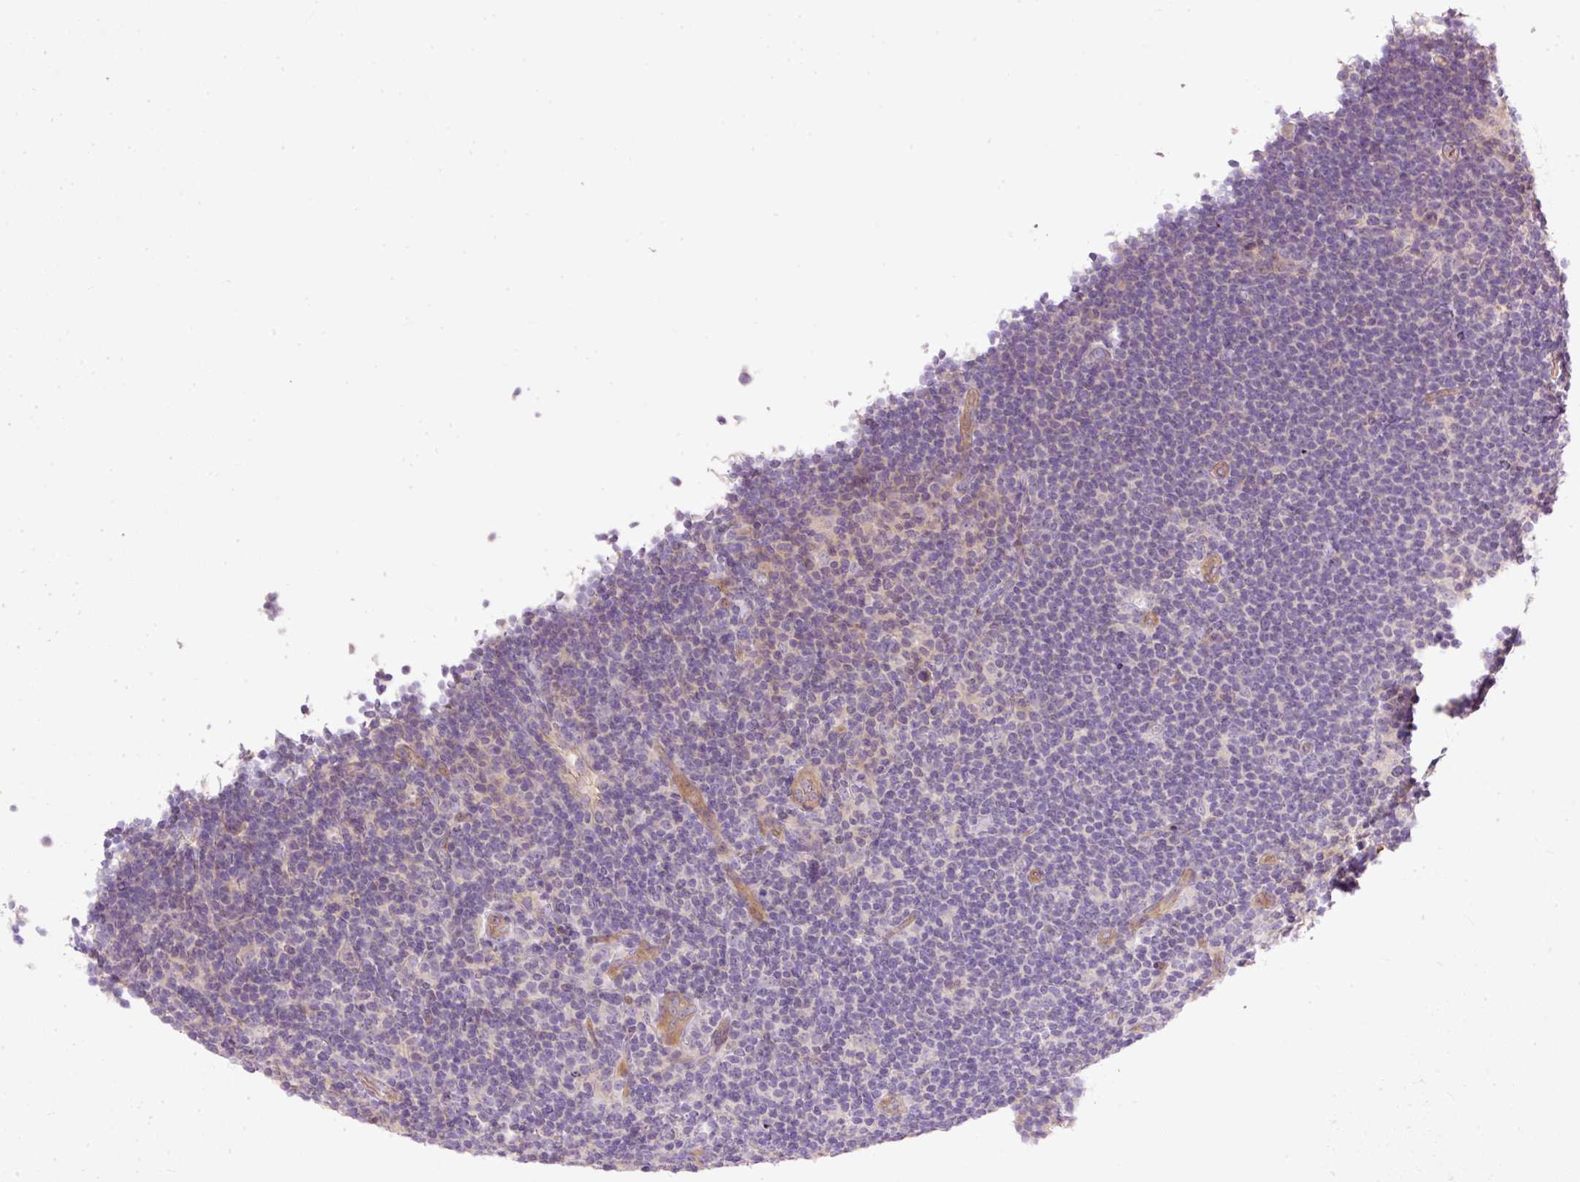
{"staining": {"intensity": "negative", "quantity": "none", "location": "none"}, "tissue": "lymphoma", "cell_type": "Tumor cells", "image_type": "cancer", "snomed": [{"axis": "morphology", "description": "Hodgkin's disease, NOS"}, {"axis": "topography", "description": "Lymph node"}], "caption": "DAB immunohistochemical staining of Hodgkin's disease displays no significant staining in tumor cells.", "gene": "USHBP1", "patient": {"sex": "female", "age": 57}}